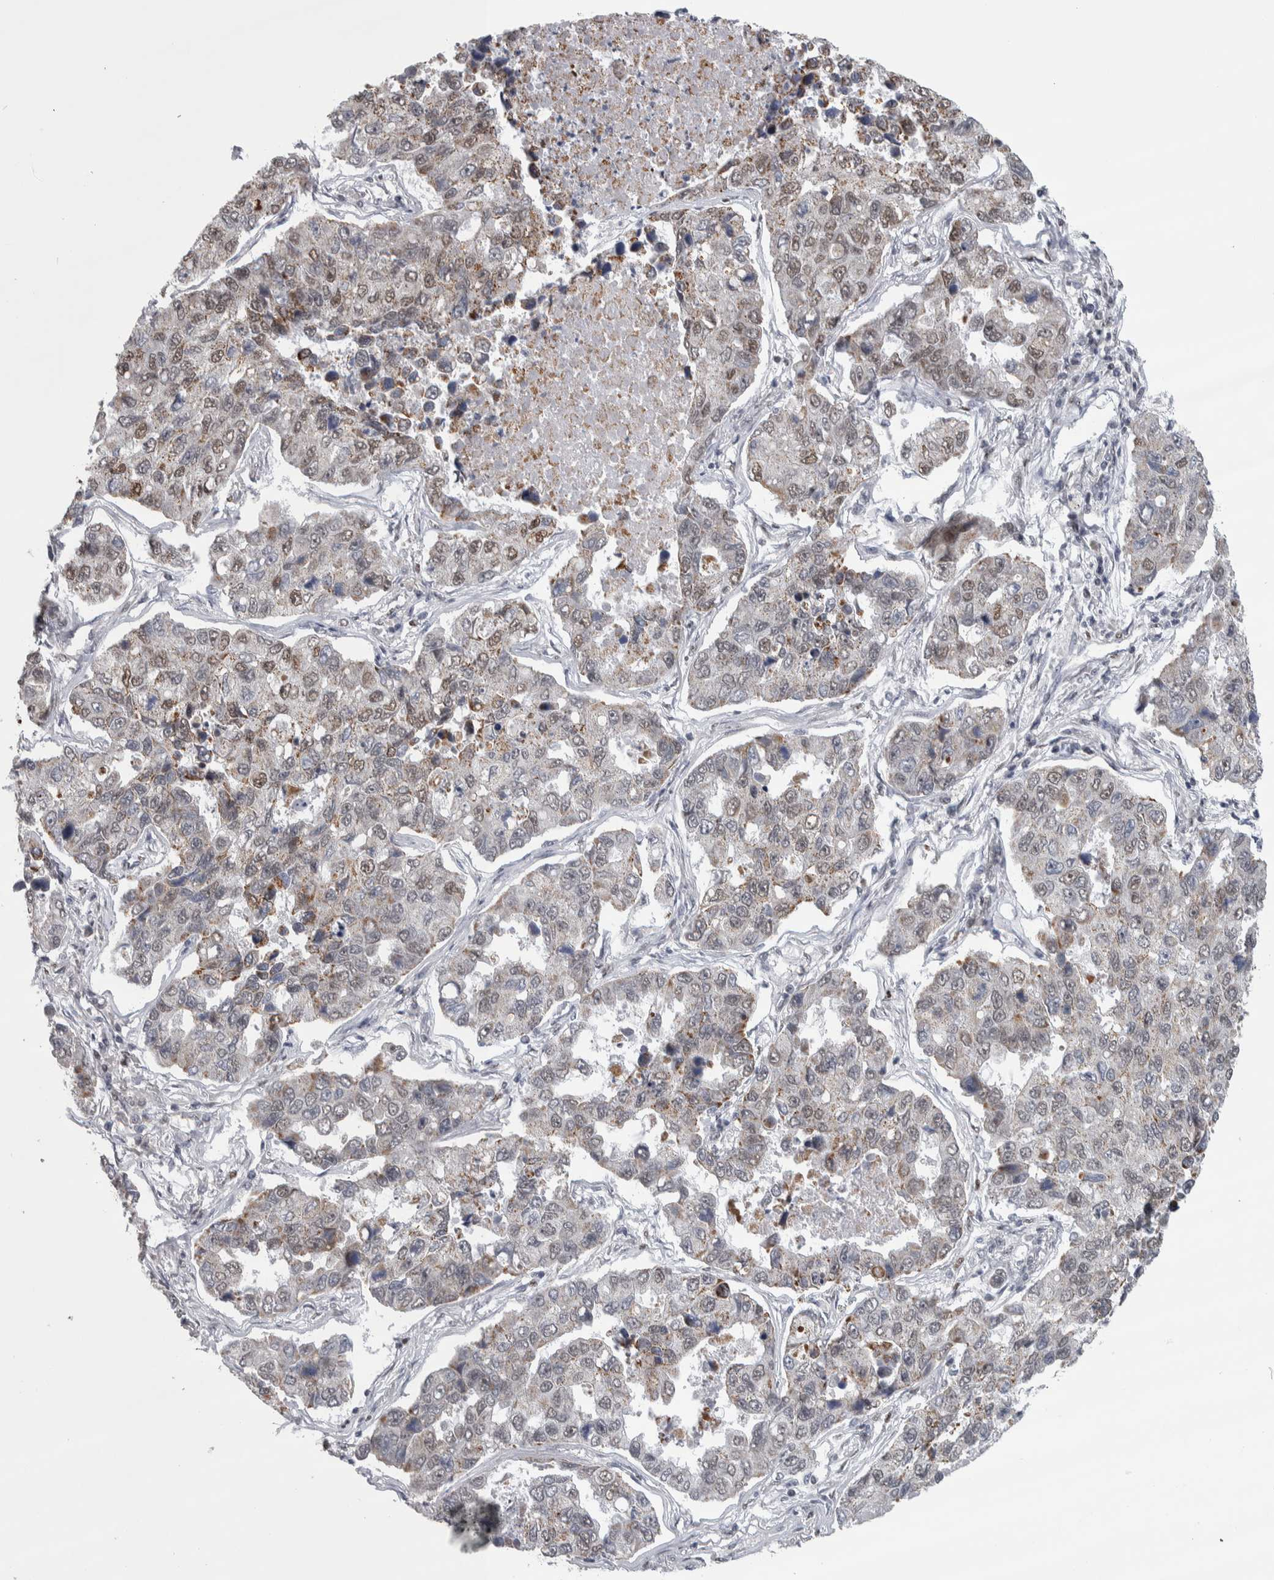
{"staining": {"intensity": "moderate", "quantity": "<25%", "location": "cytoplasmic/membranous,nuclear"}, "tissue": "lung cancer", "cell_type": "Tumor cells", "image_type": "cancer", "snomed": [{"axis": "morphology", "description": "Adenocarcinoma, NOS"}, {"axis": "topography", "description": "Lung"}], "caption": "The histopathology image demonstrates staining of adenocarcinoma (lung), revealing moderate cytoplasmic/membranous and nuclear protein positivity (brown color) within tumor cells.", "gene": "HEXIM2", "patient": {"sex": "male", "age": 64}}